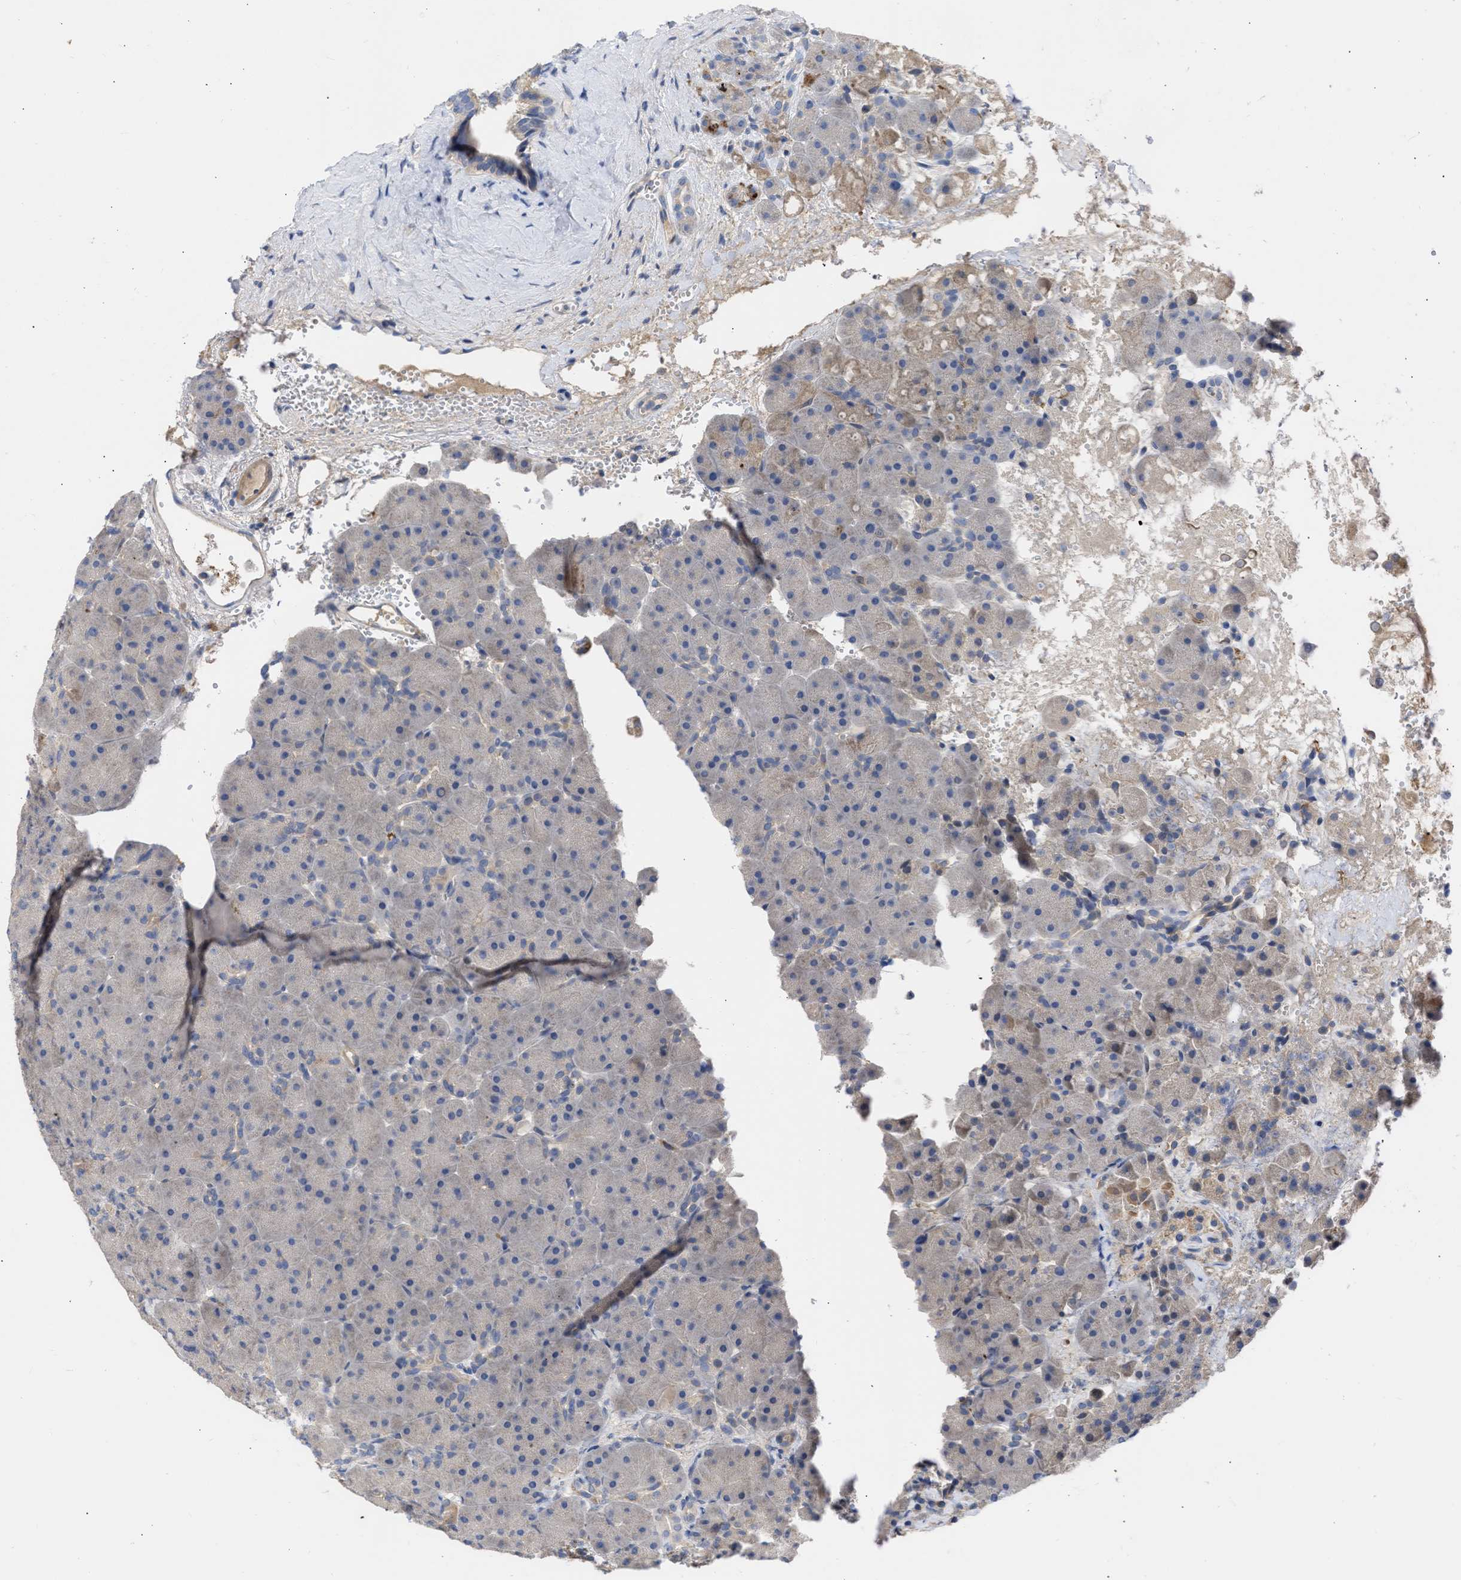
{"staining": {"intensity": "weak", "quantity": "<25%", "location": "cytoplasmic/membranous"}, "tissue": "pancreas", "cell_type": "Exocrine glandular cells", "image_type": "normal", "snomed": [{"axis": "morphology", "description": "Normal tissue, NOS"}, {"axis": "topography", "description": "Pancreas"}], "caption": "Exocrine glandular cells show no significant staining in normal pancreas.", "gene": "ARHGEF4", "patient": {"sex": "male", "age": 66}}